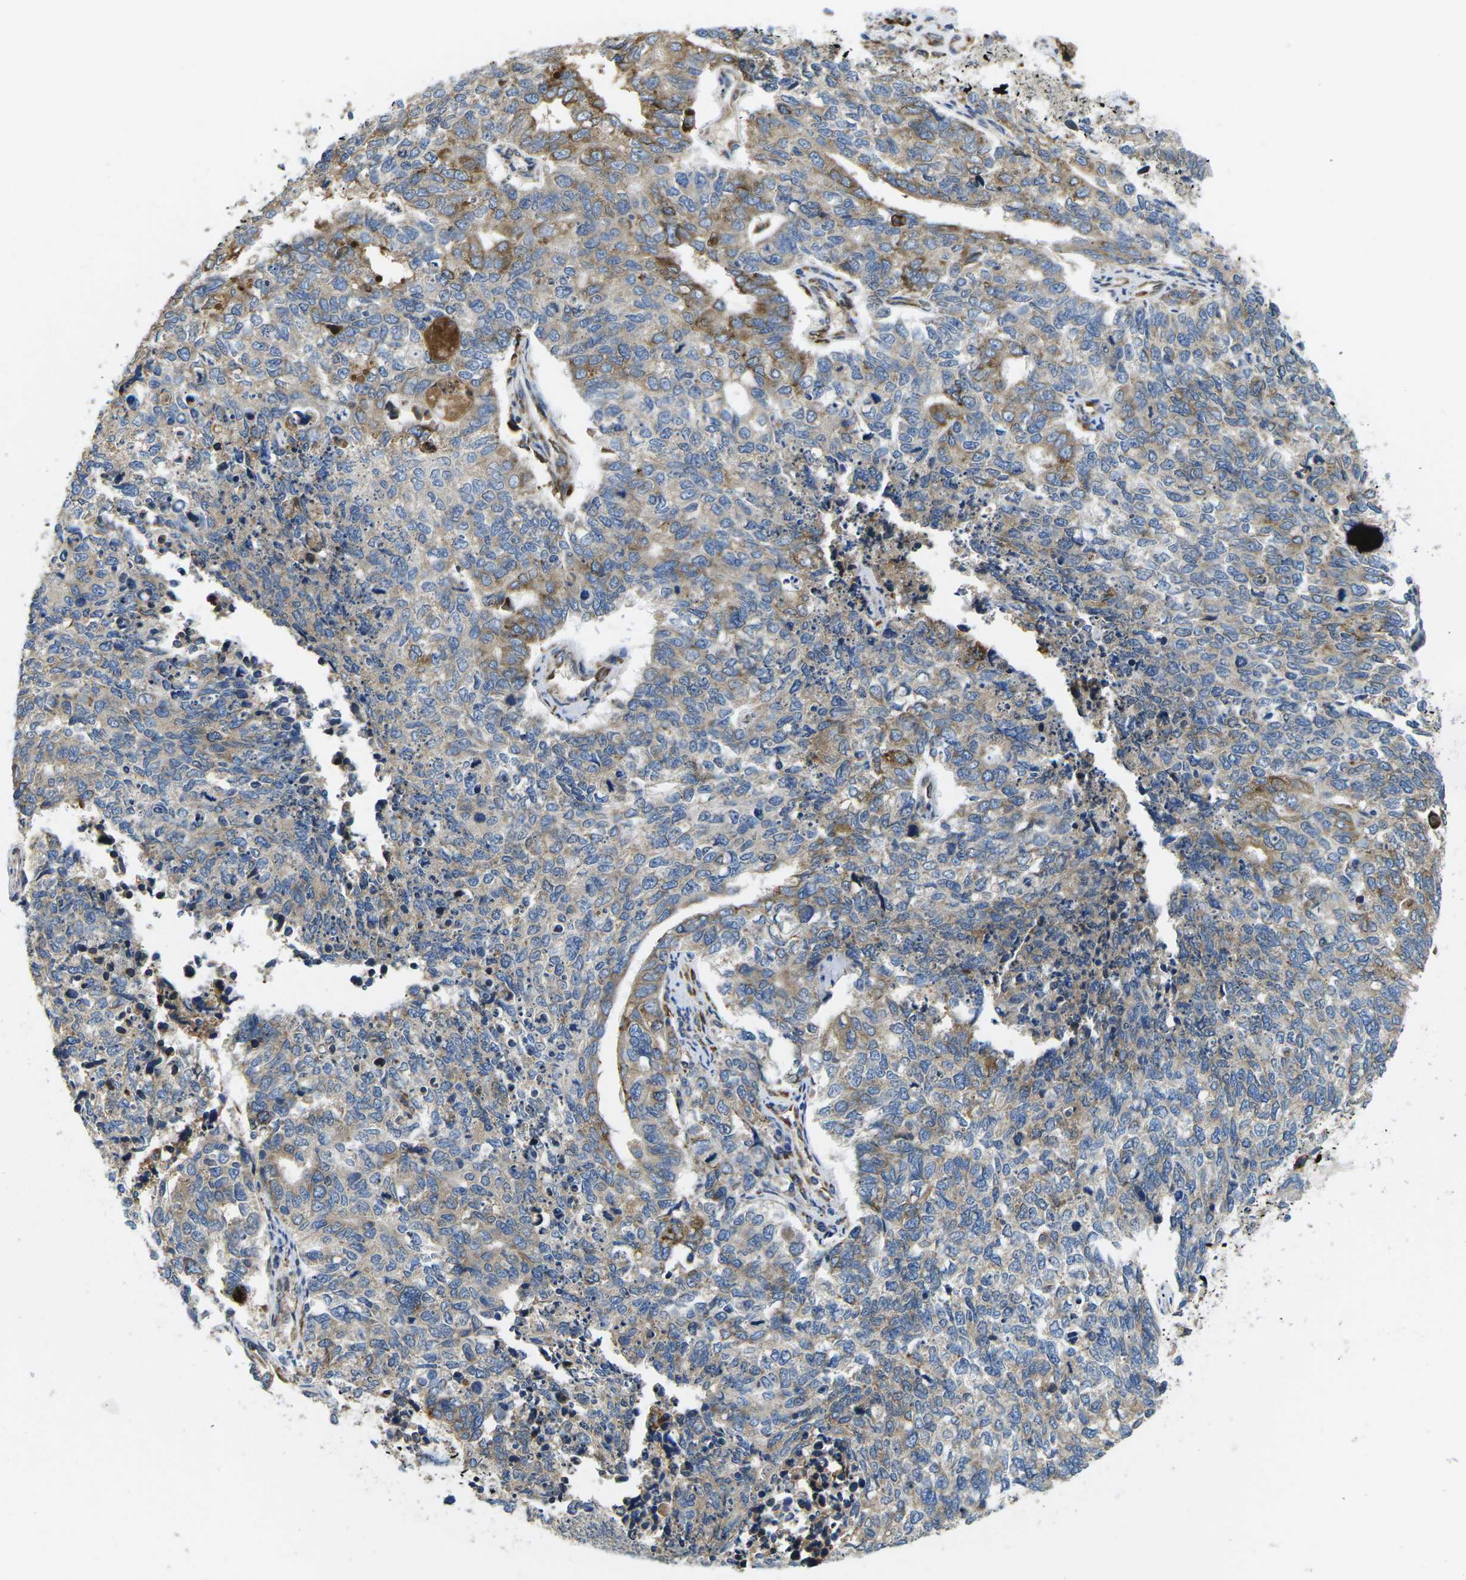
{"staining": {"intensity": "weak", "quantity": "25%-75%", "location": "cytoplasmic/membranous"}, "tissue": "cervical cancer", "cell_type": "Tumor cells", "image_type": "cancer", "snomed": [{"axis": "morphology", "description": "Squamous cell carcinoma, NOS"}, {"axis": "topography", "description": "Cervix"}], "caption": "Protein expression analysis of cervical cancer (squamous cell carcinoma) exhibits weak cytoplasmic/membranous positivity in approximately 25%-75% of tumor cells. Using DAB (3,3'-diaminobenzidine) (brown) and hematoxylin (blue) stains, captured at high magnification using brightfield microscopy.", "gene": "PDZD8", "patient": {"sex": "female", "age": 63}}